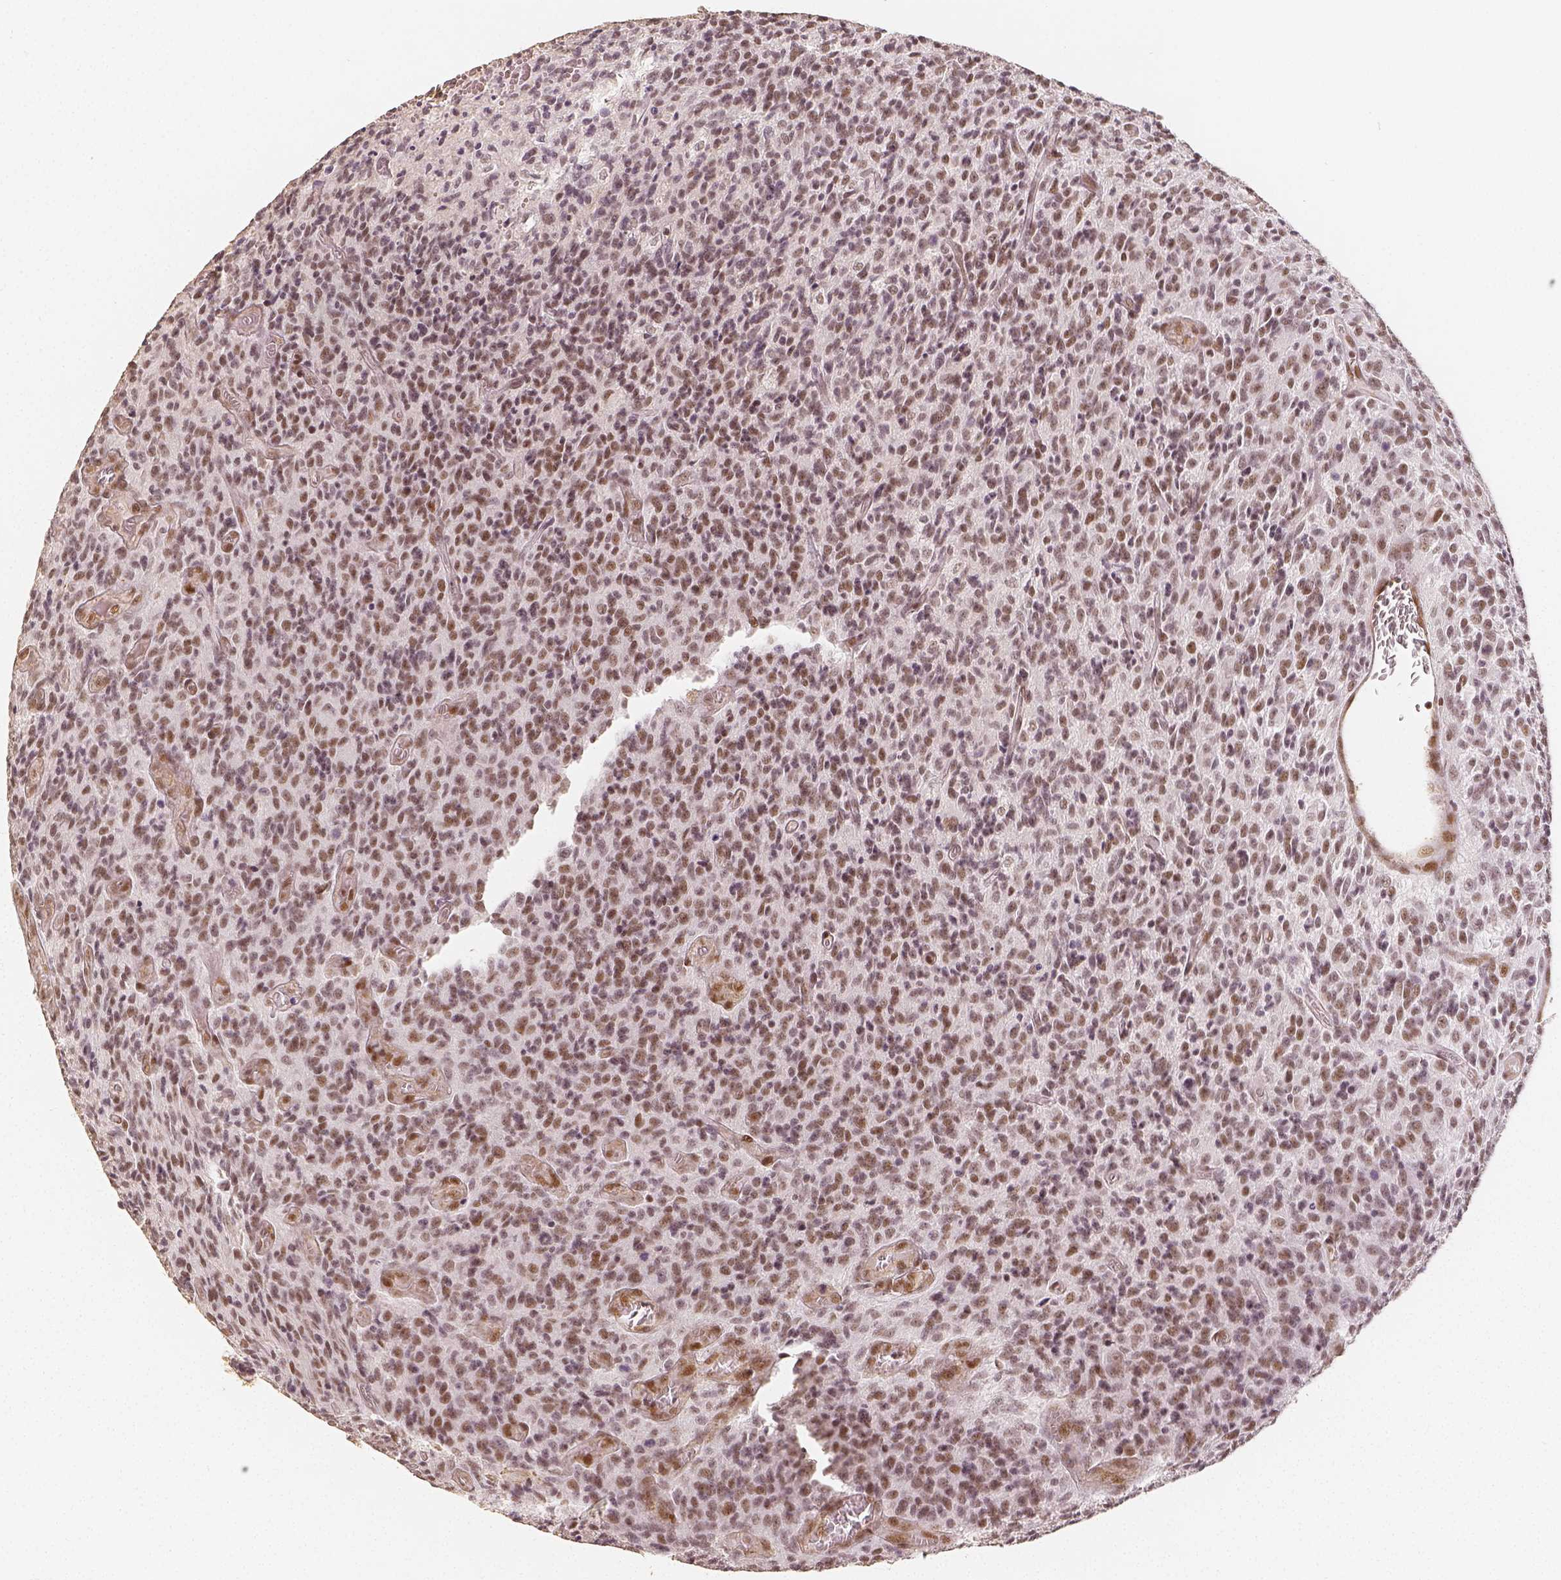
{"staining": {"intensity": "moderate", "quantity": ">75%", "location": "nuclear"}, "tissue": "glioma", "cell_type": "Tumor cells", "image_type": "cancer", "snomed": [{"axis": "morphology", "description": "Glioma, malignant, High grade"}, {"axis": "topography", "description": "Brain"}], "caption": "Protein expression analysis of human glioma reveals moderate nuclear staining in approximately >75% of tumor cells.", "gene": "HDAC1", "patient": {"sex": "male", "age": 76}}